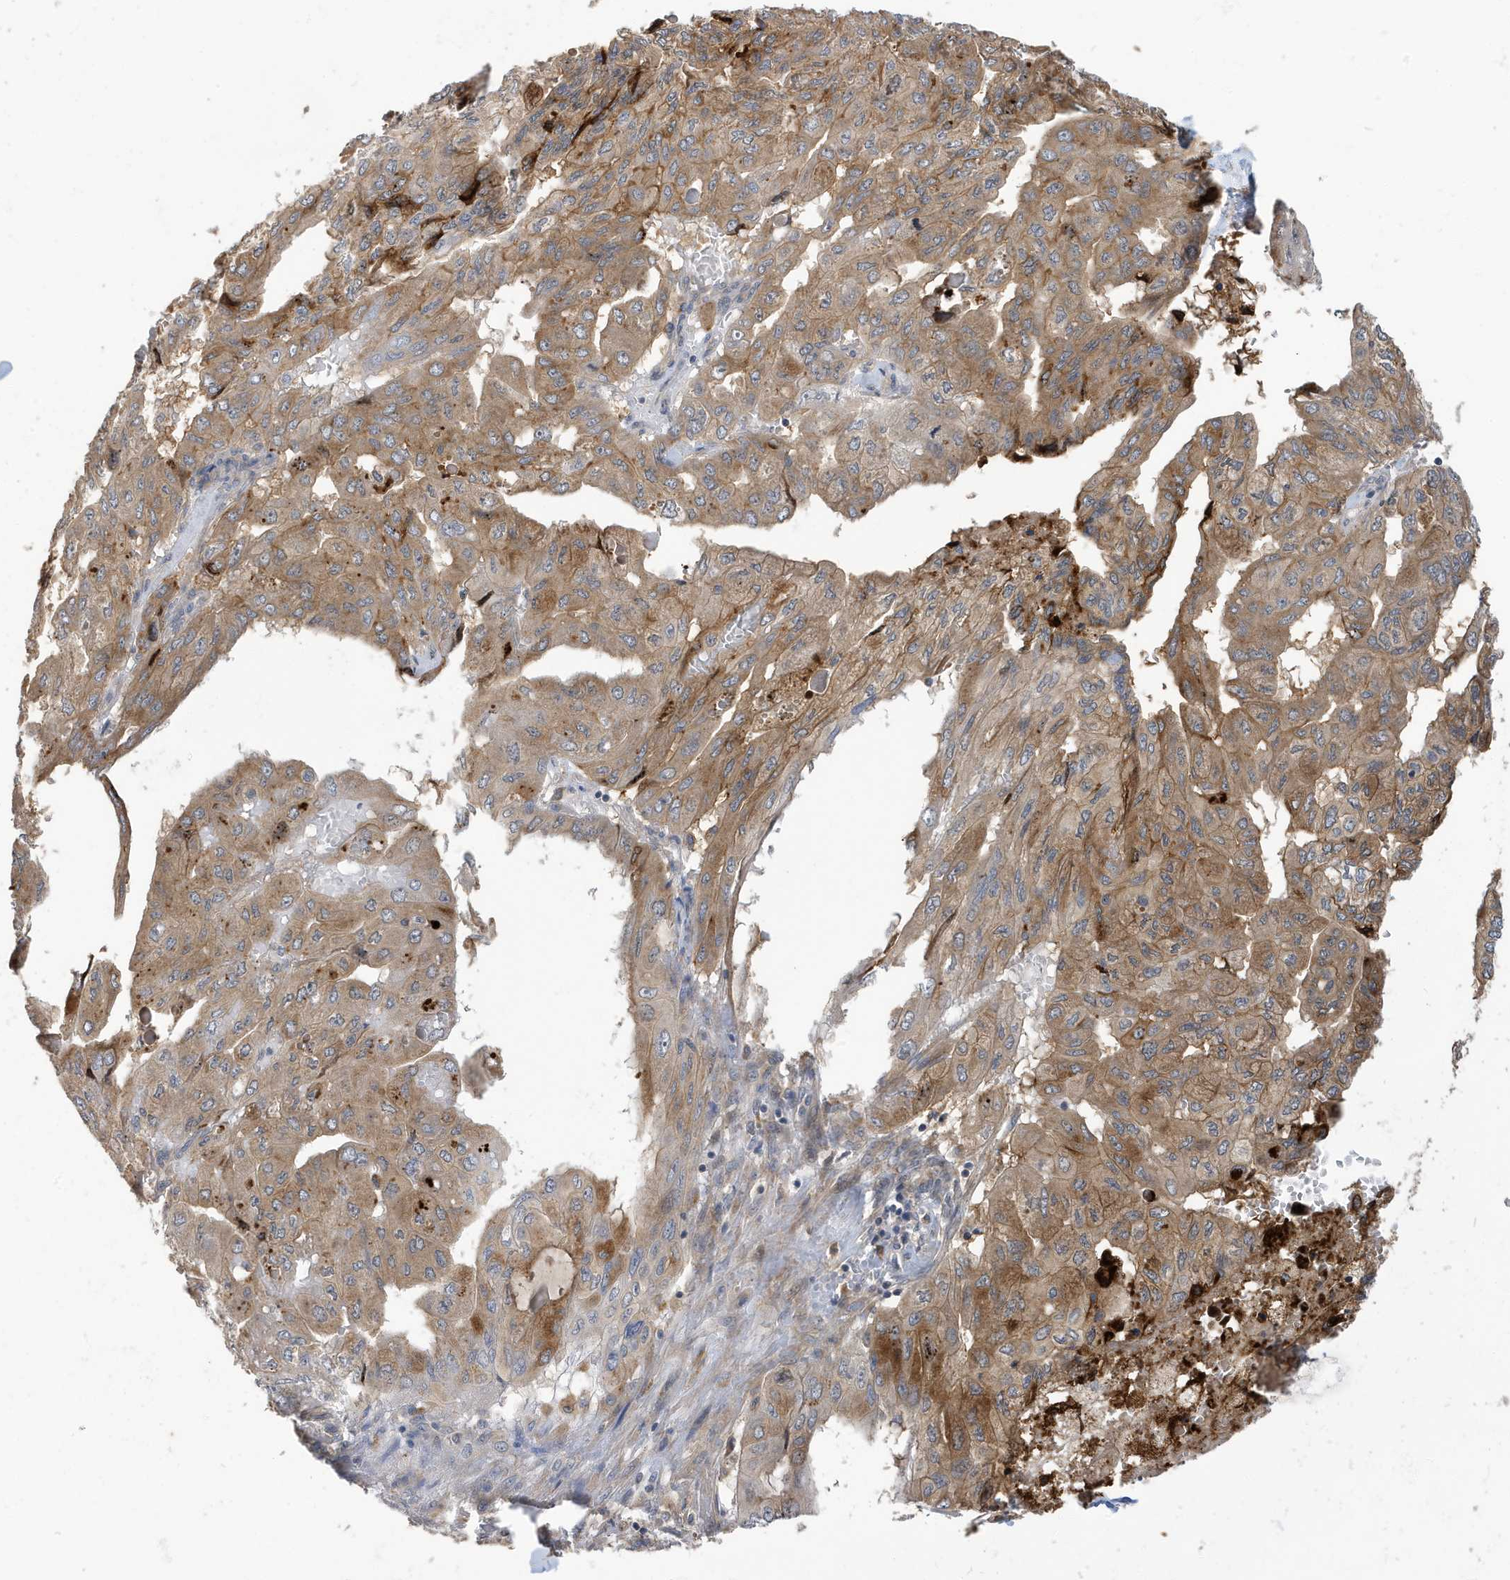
{"staining": {"intensity": "moderate", "quantity": ">75%", "location": "cytoplasmic/membranous"}, "tissue": "pancreatic cancer", "cell_type": "Tumor cells", "image_type": "cancer", "snomed": [{"axis": "morphology", "description": "Adenocarcinoma, NOS"}, {"axis": "topography", "description": "Pancreas"}], "caption": "Pancreatic cancer (adenocarcinoma) stained for a protein (brown) displays moderate cytoplasmic/membranous positive expression in approximately >75% of tumor cells.", "gene": "LAPTM4A", "patient": {"sex": "male", "age": 51}}